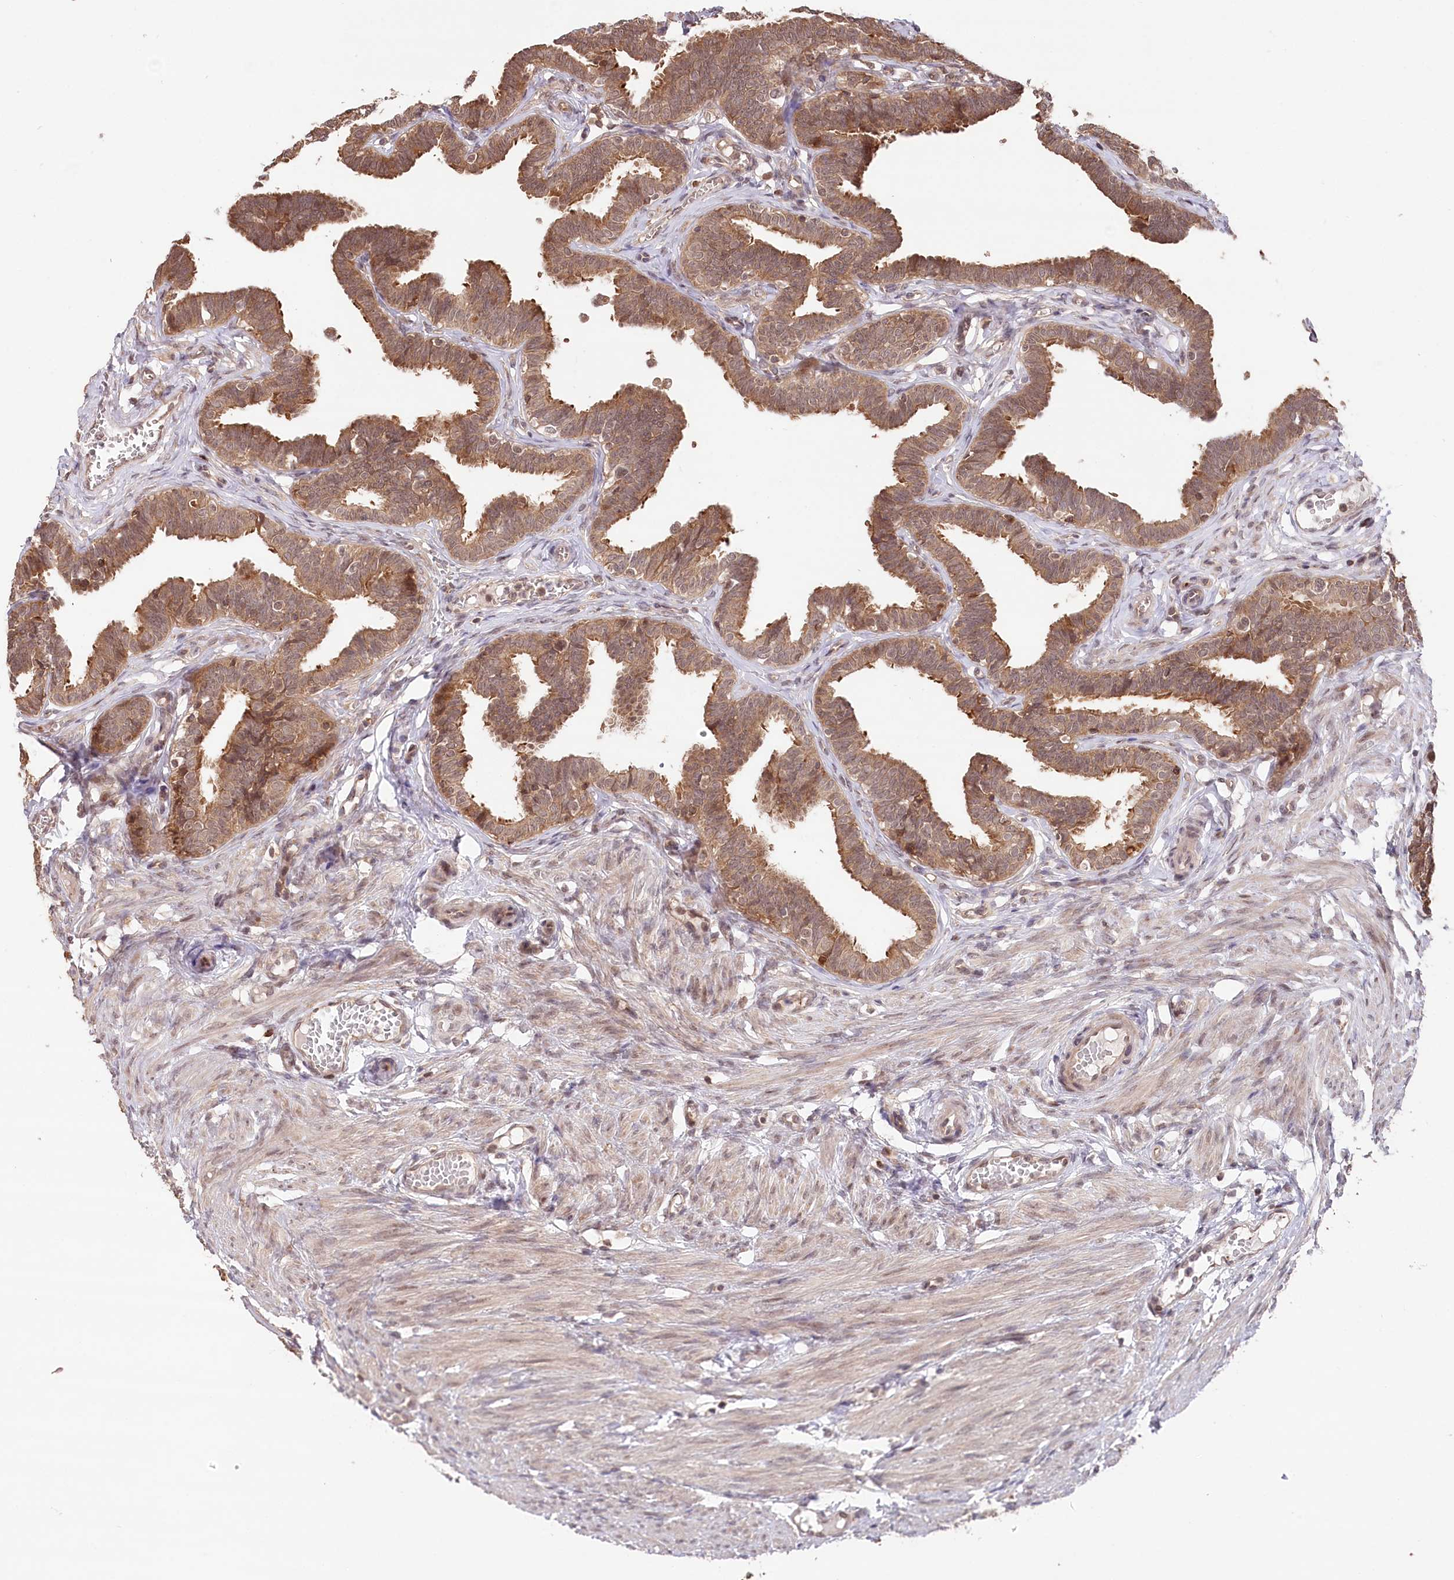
{"staining": {"intensity": "moderate", "quantity": ">75%", "location": "cytoplasmic/membranous"}, "tissue": "fallopian tube", "cell_type": "Glandular cells", "image_type": "normal", "snomed": [{"axis": "morphology", "description": "Normal tissue, NOS"}, {"axis": "topography", "description": "Fallopian tube"}, {"axis": "topography", "description": "Ovary"}], "caption": "Benign fallopian tube reveals moderate cytoplasmic/membranous expression in approximately >75% of glandular cells Using DAB (brown) and hematoxylin (blue) stains, captured at high magnification using brightfield microscopy..", "gene": "CCSER2", "patient": {"sex": "female", "age": 23}}